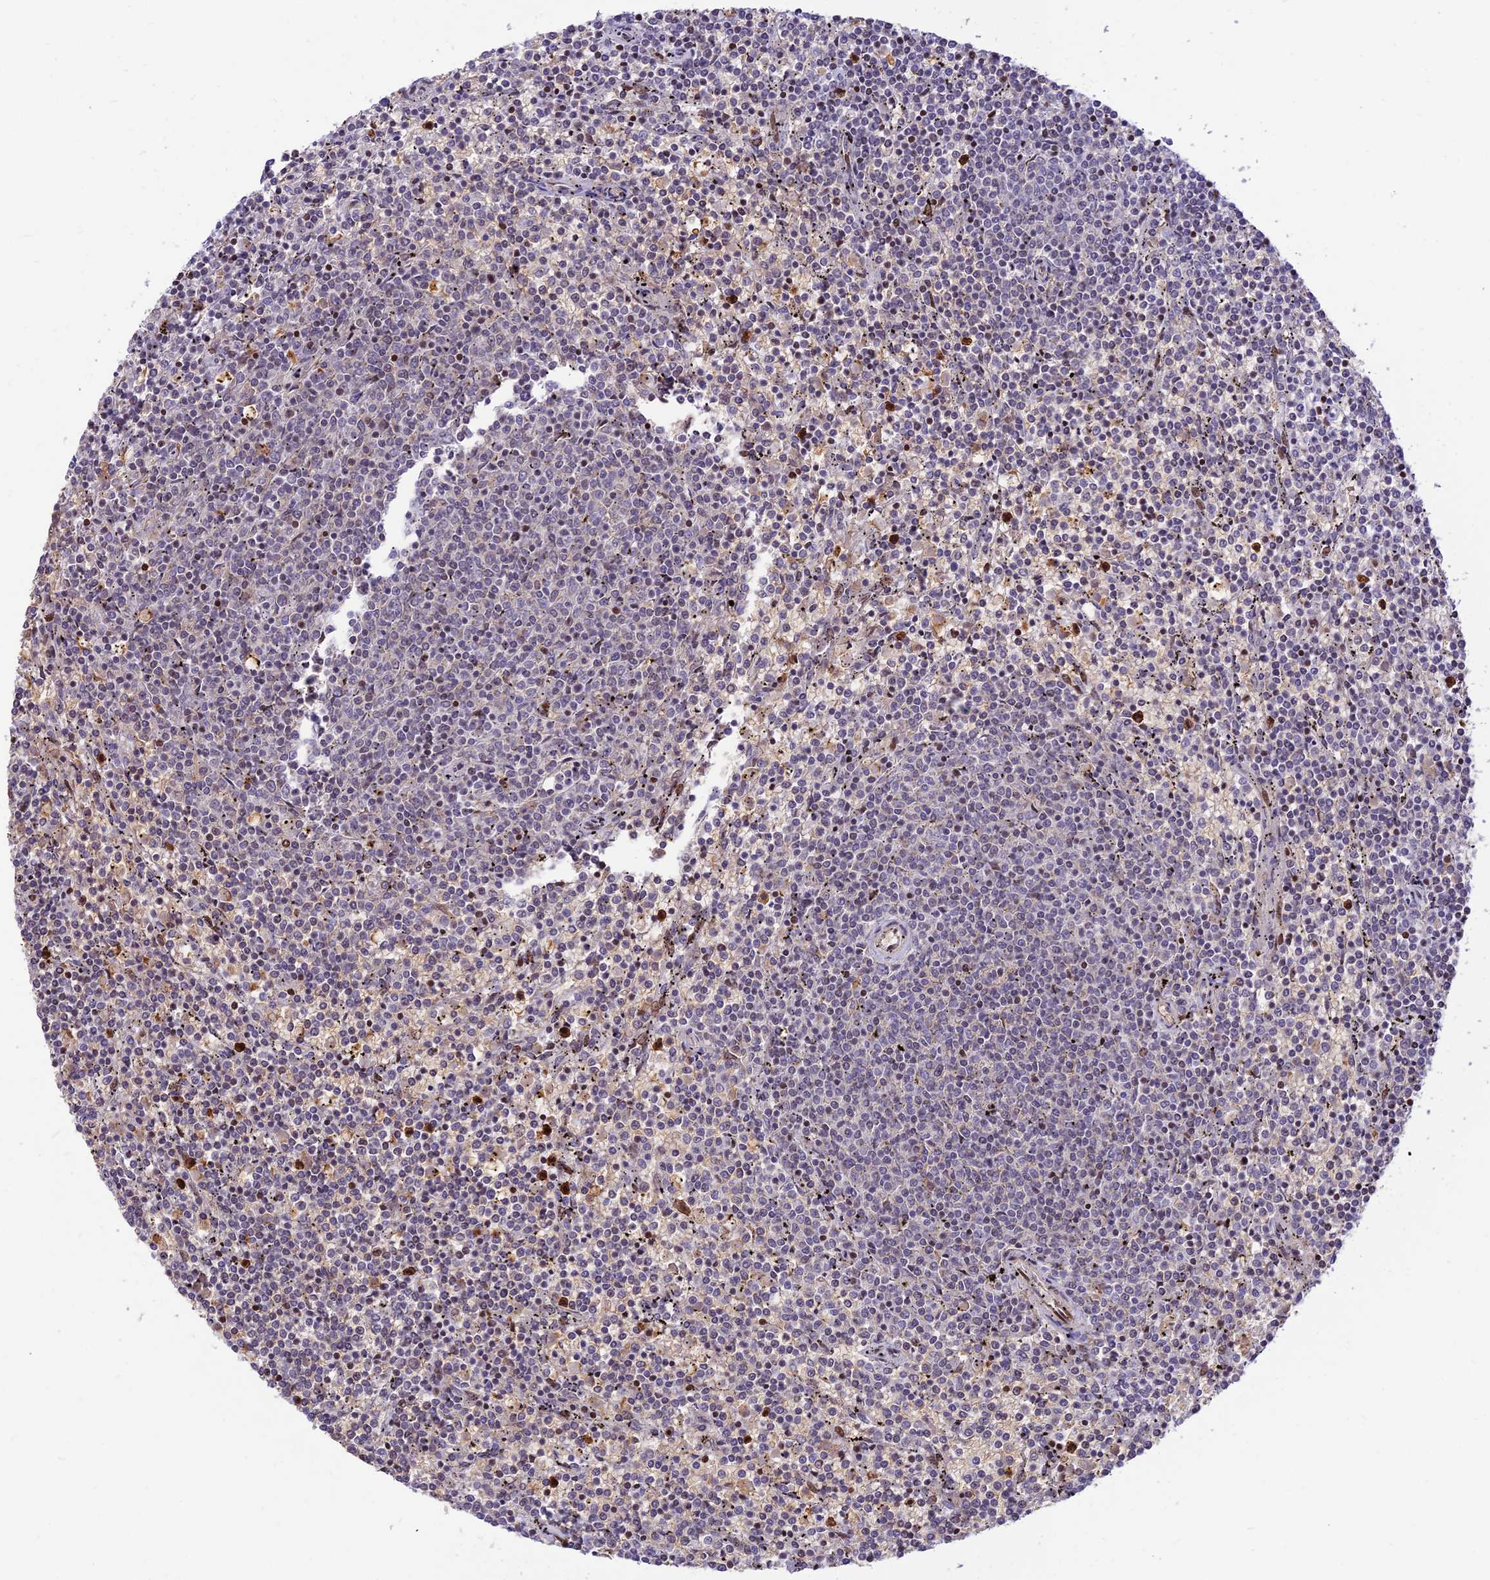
{"staining": {"intensity": "negative", "quantity": "none", "location": "none"}, "tissue": "lymphoma", "cell_type": "Tumor cells", "image_type": "cancer", "snomed": [{"axis": "morphology", "description": "Malignant lymphoma, non-Hodgkin's type, Low grade"}, {"axis": "topography", "description": "Spleen"}], "caption": "Lymphoma stained for a protein using IHC reveals no expression tumor cells.", "gene": "FAM186B", "patient": {"sex": "female", "age": 50}}